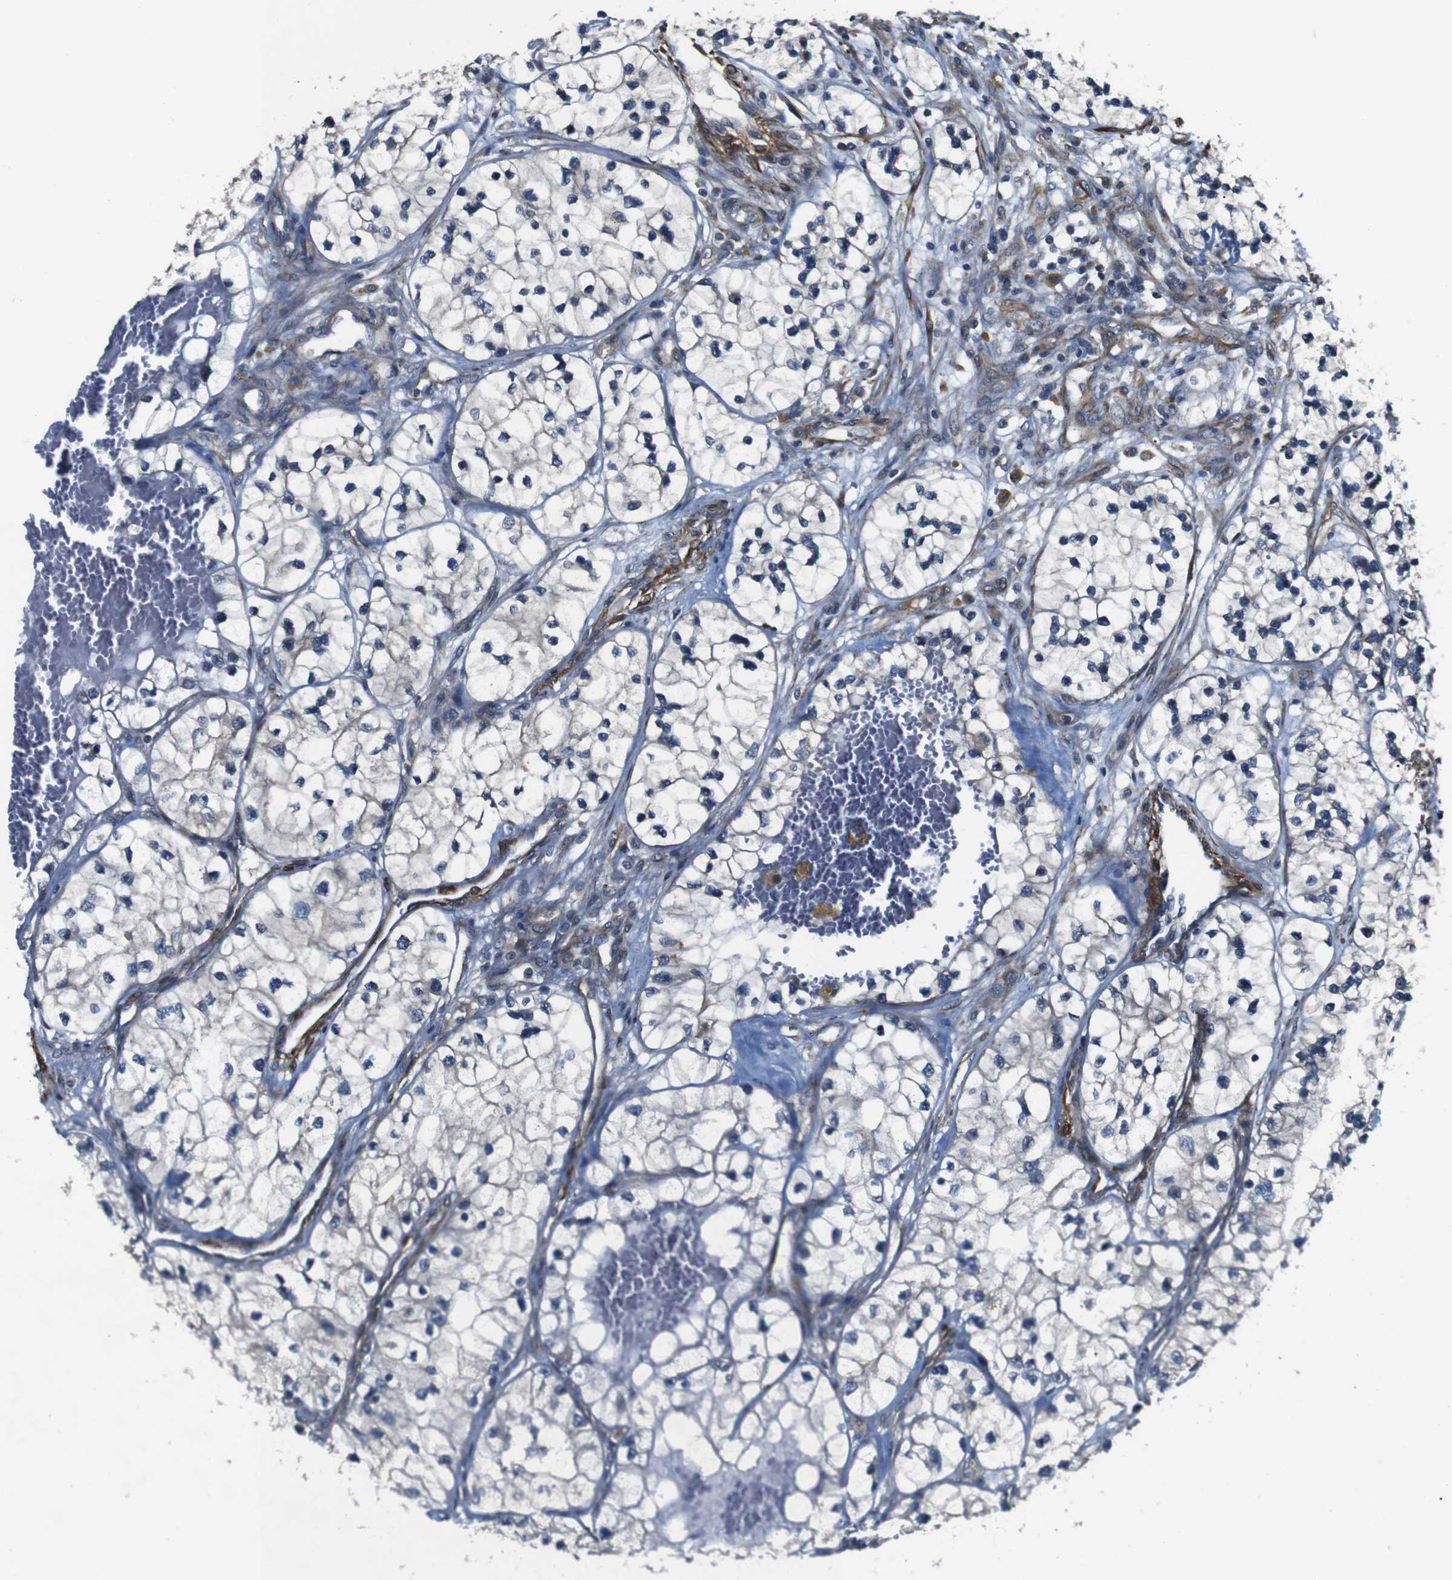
{"staining": {"intensity": "negative", "quantity": "none", "location": "none"}, "tissue": "renal cancer", "cell_type": "Tumor cells", "image_type": "cancer", "snomed": [{"axis": "morphology", "description": "Adenocarcinoma, NOS"}, {"axis": "topography", "description": "Kidney"}], "caption": "The image demonstrates no staining of tumor cells in renal cancer. (Immunohistochemistry (ihc), brightfield microscopy, high magnification).", "gene": "GGT7", "patient": {"sex": "female", "age": 57}}